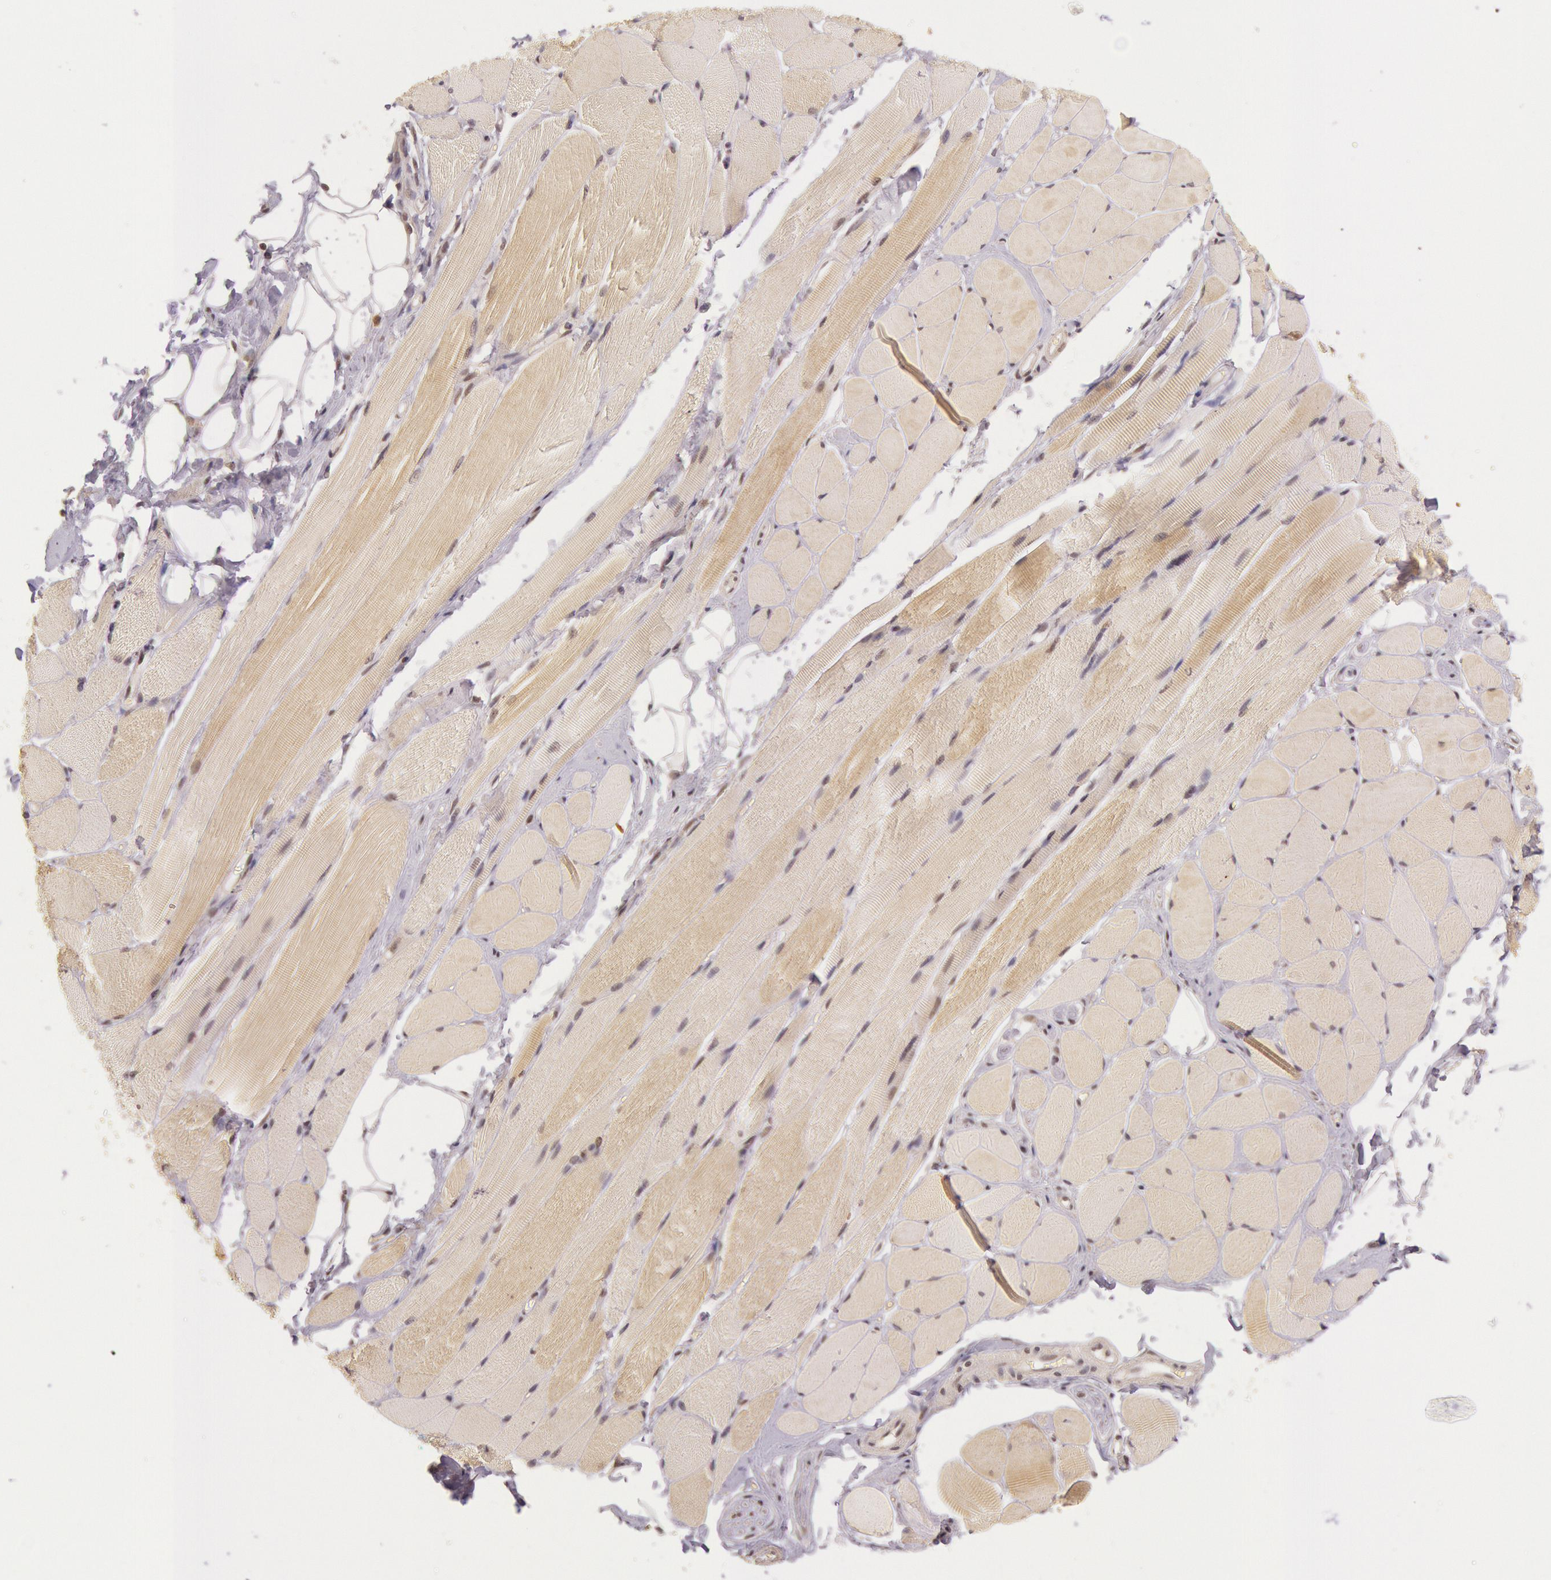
{"staining": {"intensity": "weak", "quantity": ">75%", "location": "nuclear"}, "tissue": "adipose tissue", "cell_type": "Adipocytes", "image_type": "normal", "snomed": [{"axis": "morphology", "description": "Normal tissue, NOS"}, {"axis": "topography", "description": "Skeletal muscle"}, {"axis": "topography", "description": "Peripheral nerve tissue"}], "caption": "Immunohistochemical staining of normal human adipose tissue shows weak nuclear protein staining in approximately >75% of adipocytes. The staining was performed using DAB, with brown indicating positive protein expression. Nuclei are stained blue with hematoxylin.", "gene": "RTL10", "patient": {"sex": "female", "age": 84}}